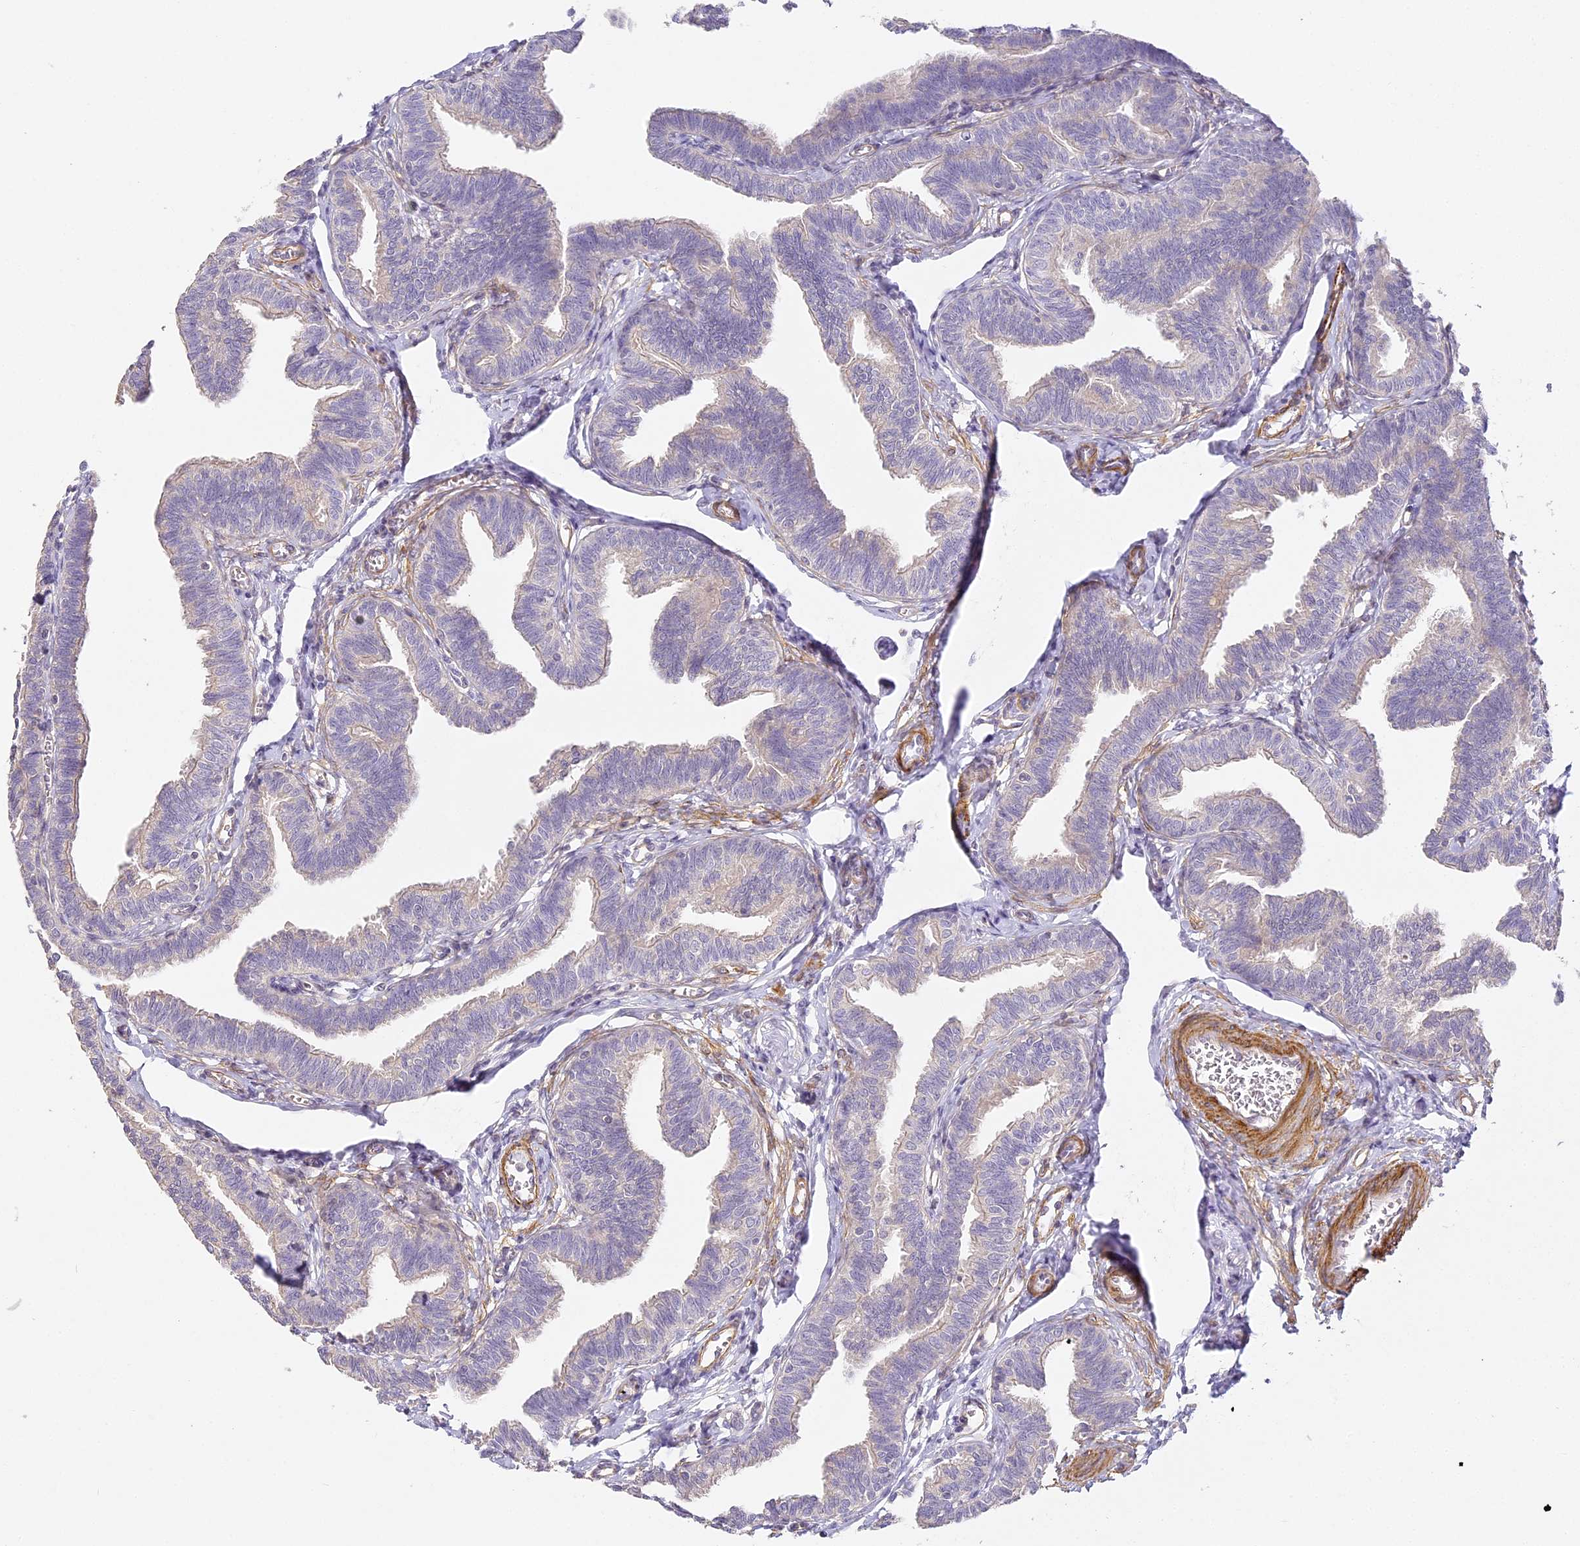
{"staining": {"intensity": "weak", "quantity": "<25%", "location": "cytoplasmic/membranous"}, "tissue": "fallopian tube", "cell_type": "Glandular cells", "image_type": "normal", "snomed": [{"axis": "morphology", "description": "Normal tissue, NOS"}, {"axis": "topography", "description": "Fallopian tube"}, {"axis": "topography", "description": "Ovary"}], "caption": "Immunohistochemistry of unremarkable fallopian tube exhibits no staining in glandular cells.", "gene": "MED28", "patient": {"sex": "female", "age": 23}}